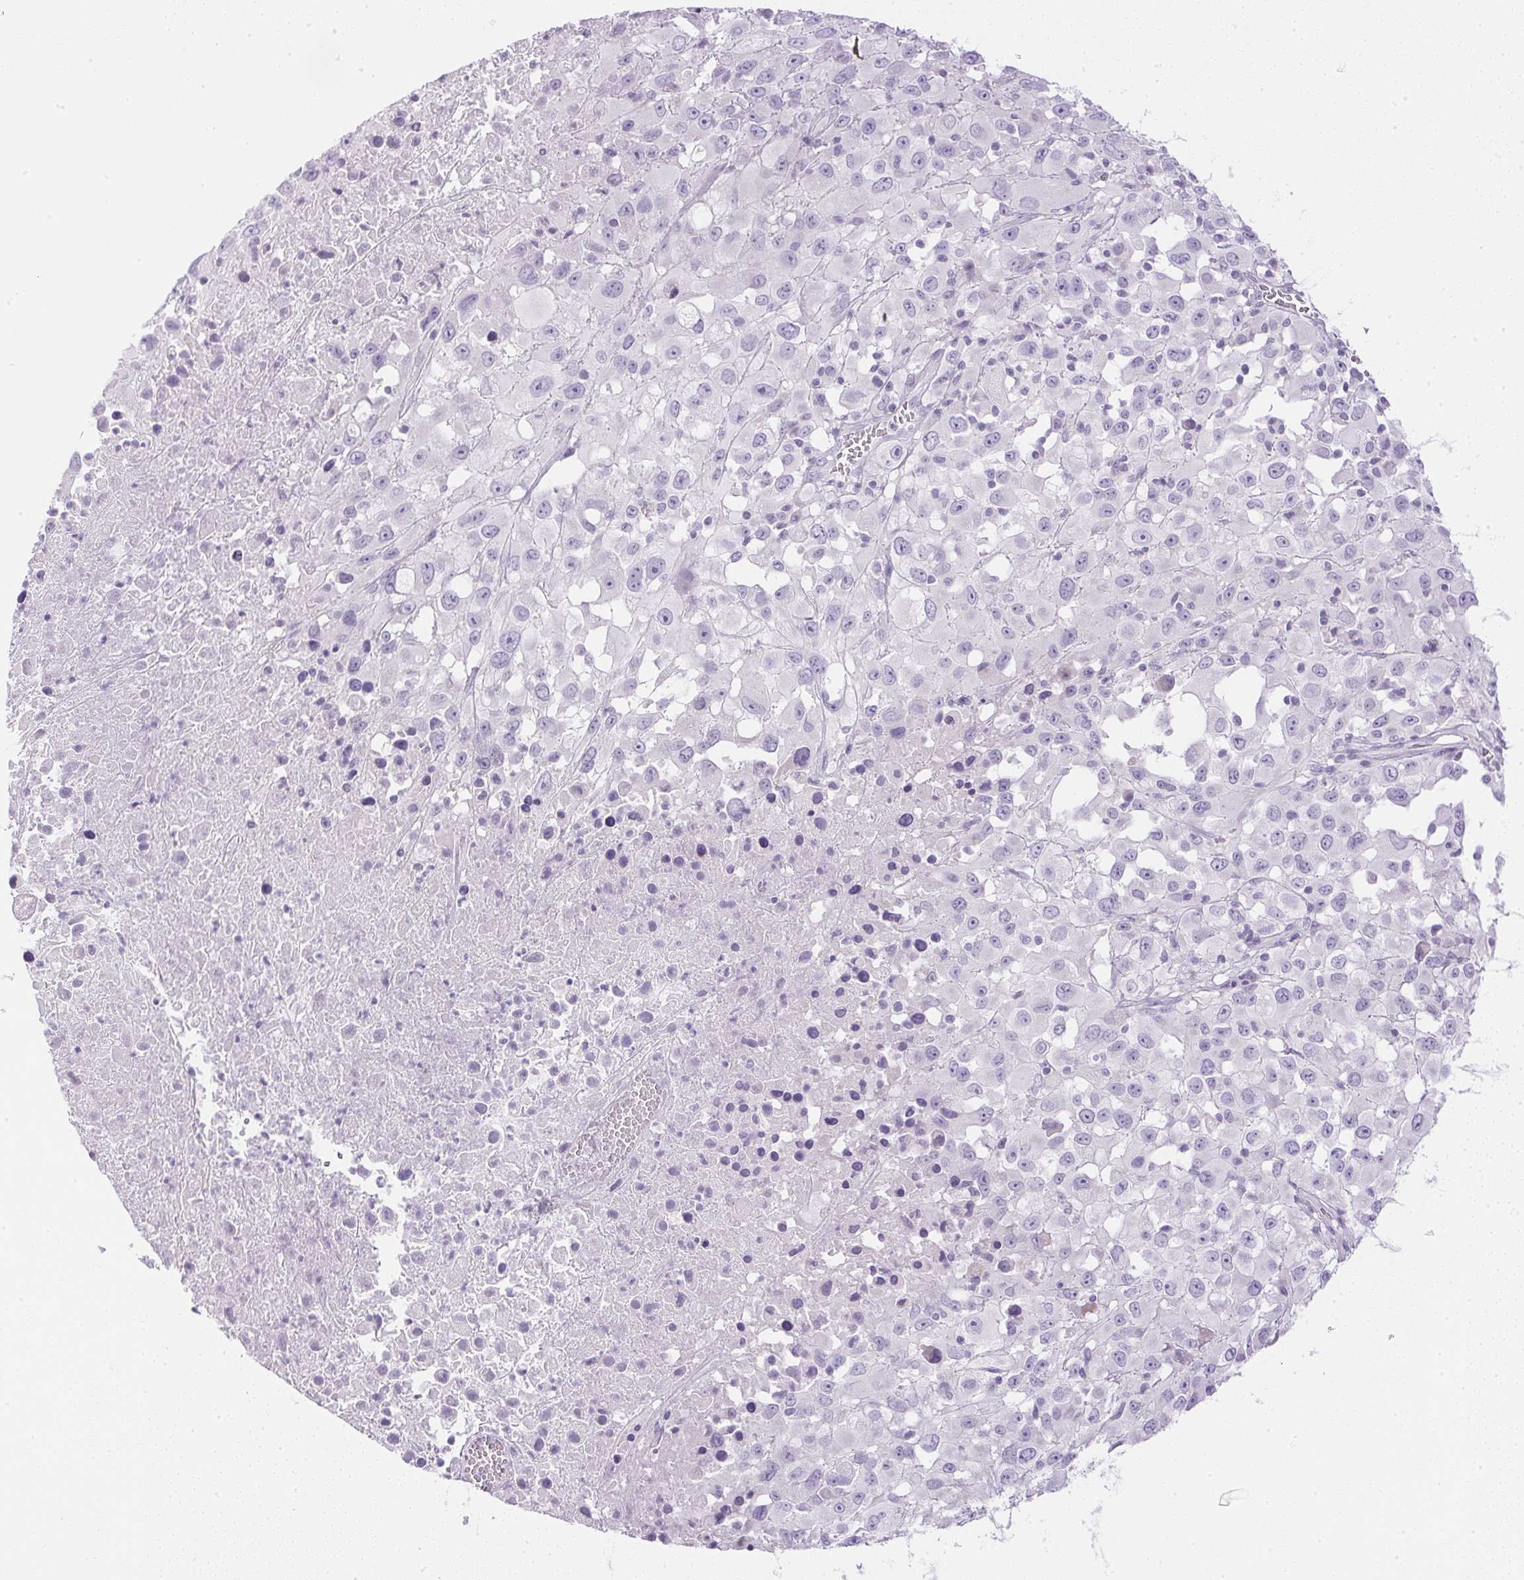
{"staining": {"intensity": "negative", "quantity": "none", "location": "none"}, "tissue": "melanoma", "cell_type": "Tumor cells", "image_type": "cancer", "snomed": [{"axis": "morphology", "description": "Malignant melanoma, Metastatic site"}, {"axis": "topography", "description": "Soft tissue"}], "caption": "A high-resolution photomicrograph shows immunohistochemistry (IHC) staining of melanoma, which reveals no significant positivity in tumor cells.", "gene": "CTRL", "patient": {"sex": "male", "age": 50}}